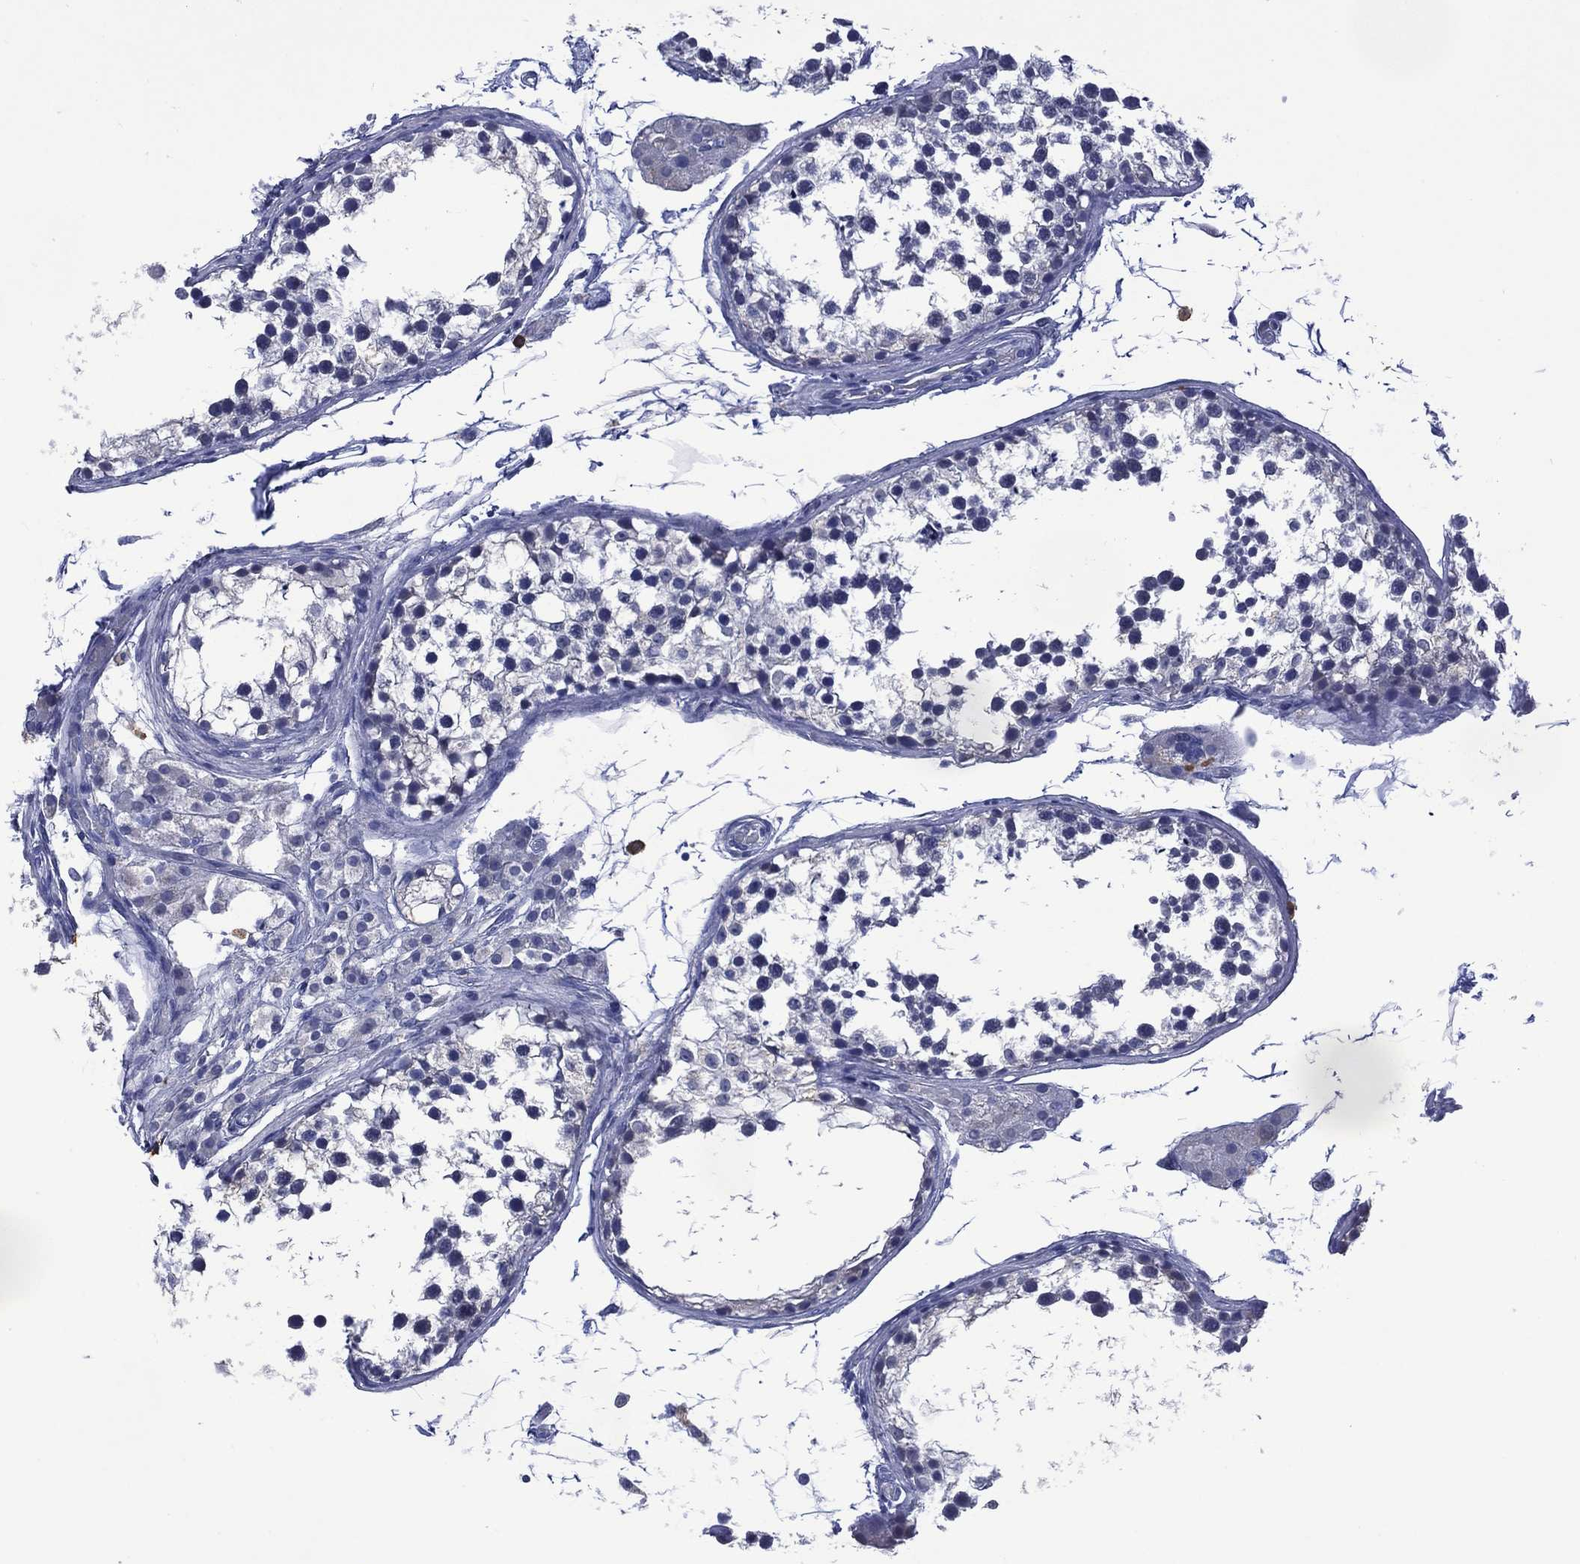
{"staining": {"intensity": "negative", "quantity": "none", "location": "none"}, "tissue": "testis", "cell_type": "Cells in seminiferous ducts", "image_type": "normal", "snomed": [{"axis": "morphology", "description": "Normal tissue, NOS"}, {"axis": "morphology", "description": "Seminoma, NOS"}, {"axis": "topography", "description": "Testis"}], "caption": "Immunohistochemistry (IHC) histopathology image of normal testis: testis stained with DAB shows no significant protein positivity in cells in seminiferous ducts. The staining is performed using DAB (3,3'-diaminobenzidine) brown chromogen with nuclei counter-stained in using hematoxylin.", "gene": "ASB10", "patient": {"sex": "male", "age": 65}}